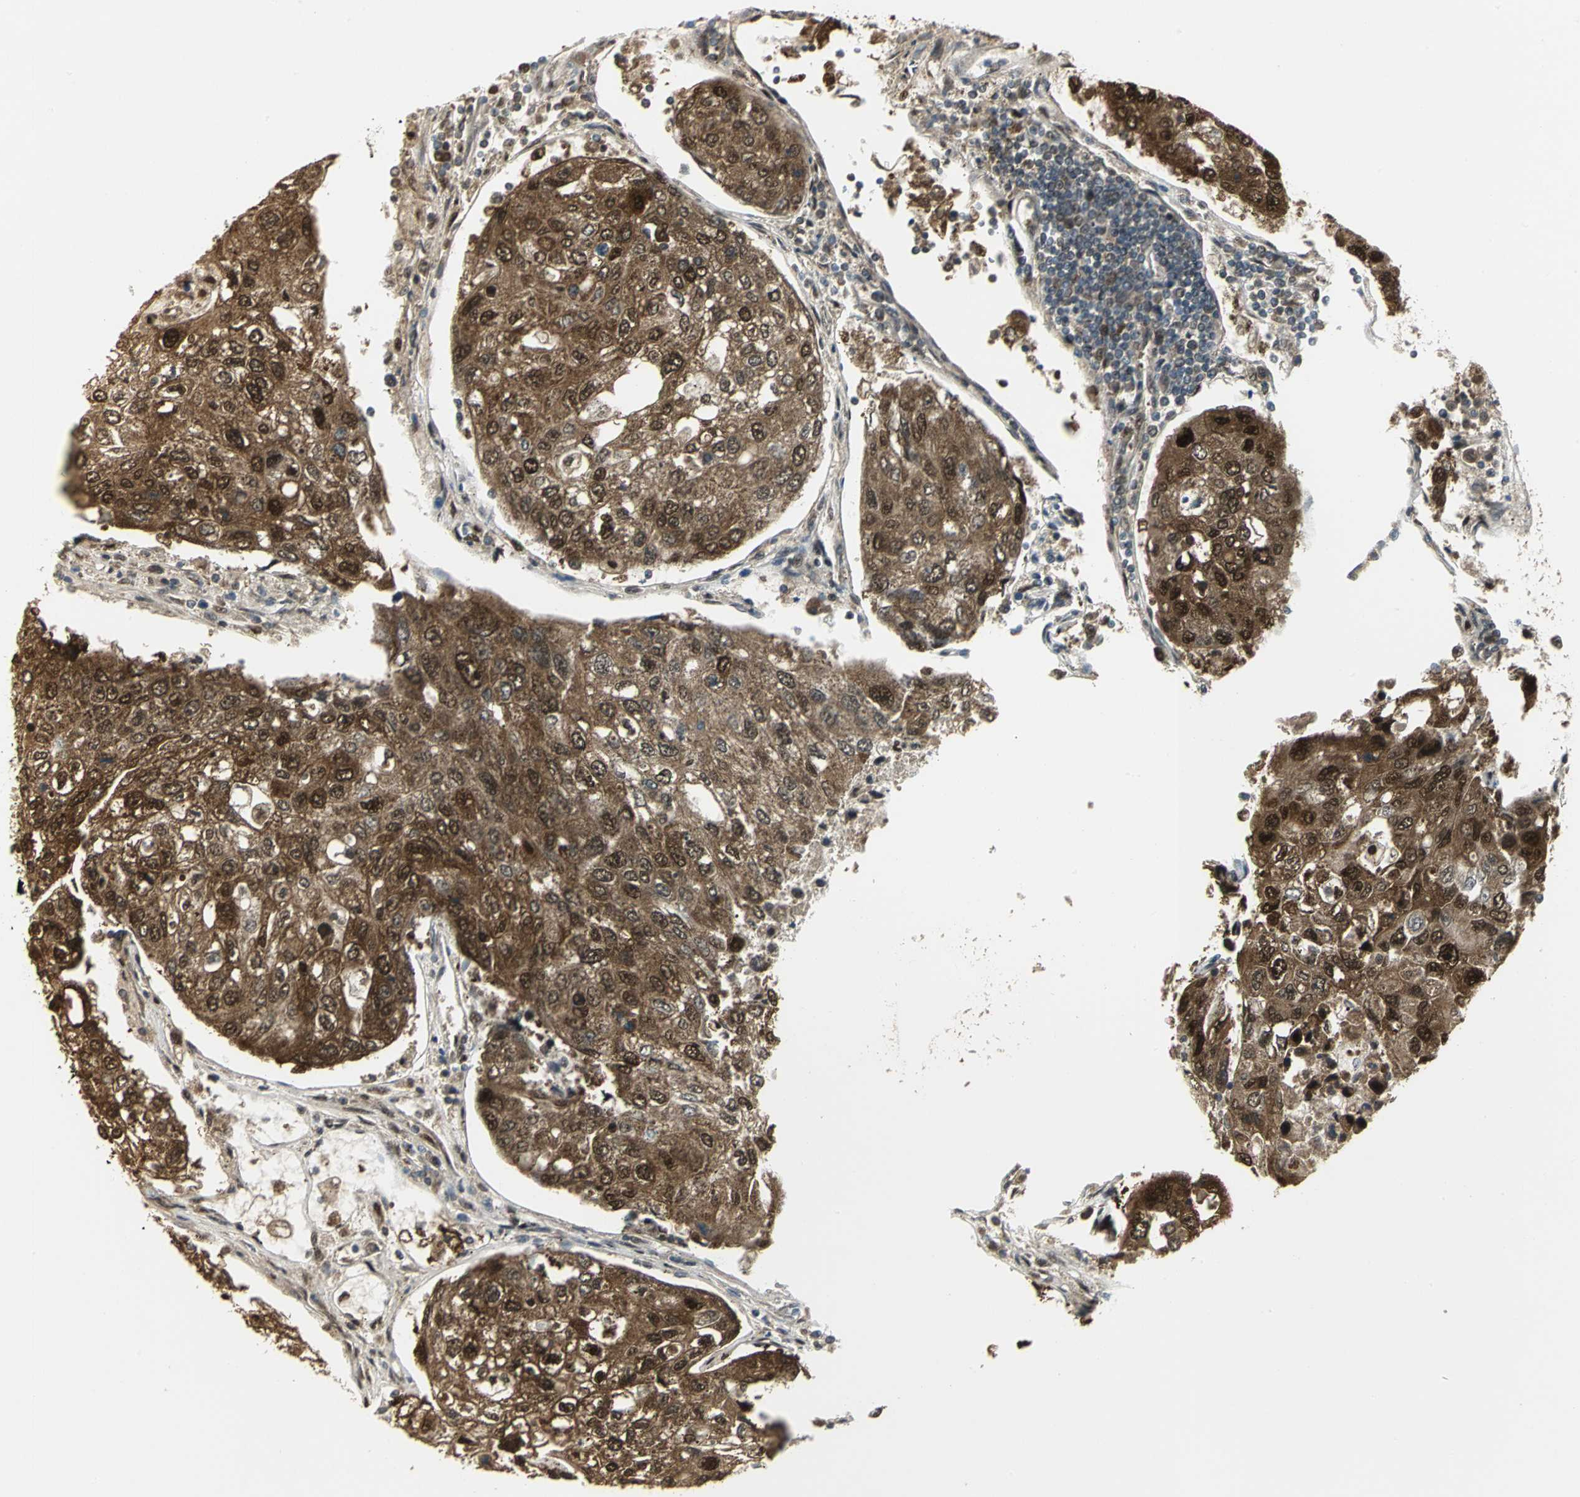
{"staining": {"intensity": "strong", "quantity": ">75%", "location": "cytoplasmic/membranous,nuclear"}, "tissue": "urothelial cancer", "cell_type": "Tumor cells", "image_type": "cancer", "snomed": [{"axis": "morphology", "description": "Urothelial carcinoma, High grade"}, {"axis": "topography", "description": "Lymph node"}, {"axis": "topography", "description": "Urinary bladder"}], "caption": "A brown stain labels strong cytoplasmic/membranous and nuclear positivity of a protein in human urothelial cancer tumor cells.", "gene": "PSMC4", "patient": {"sex": "male", "age": 51}}